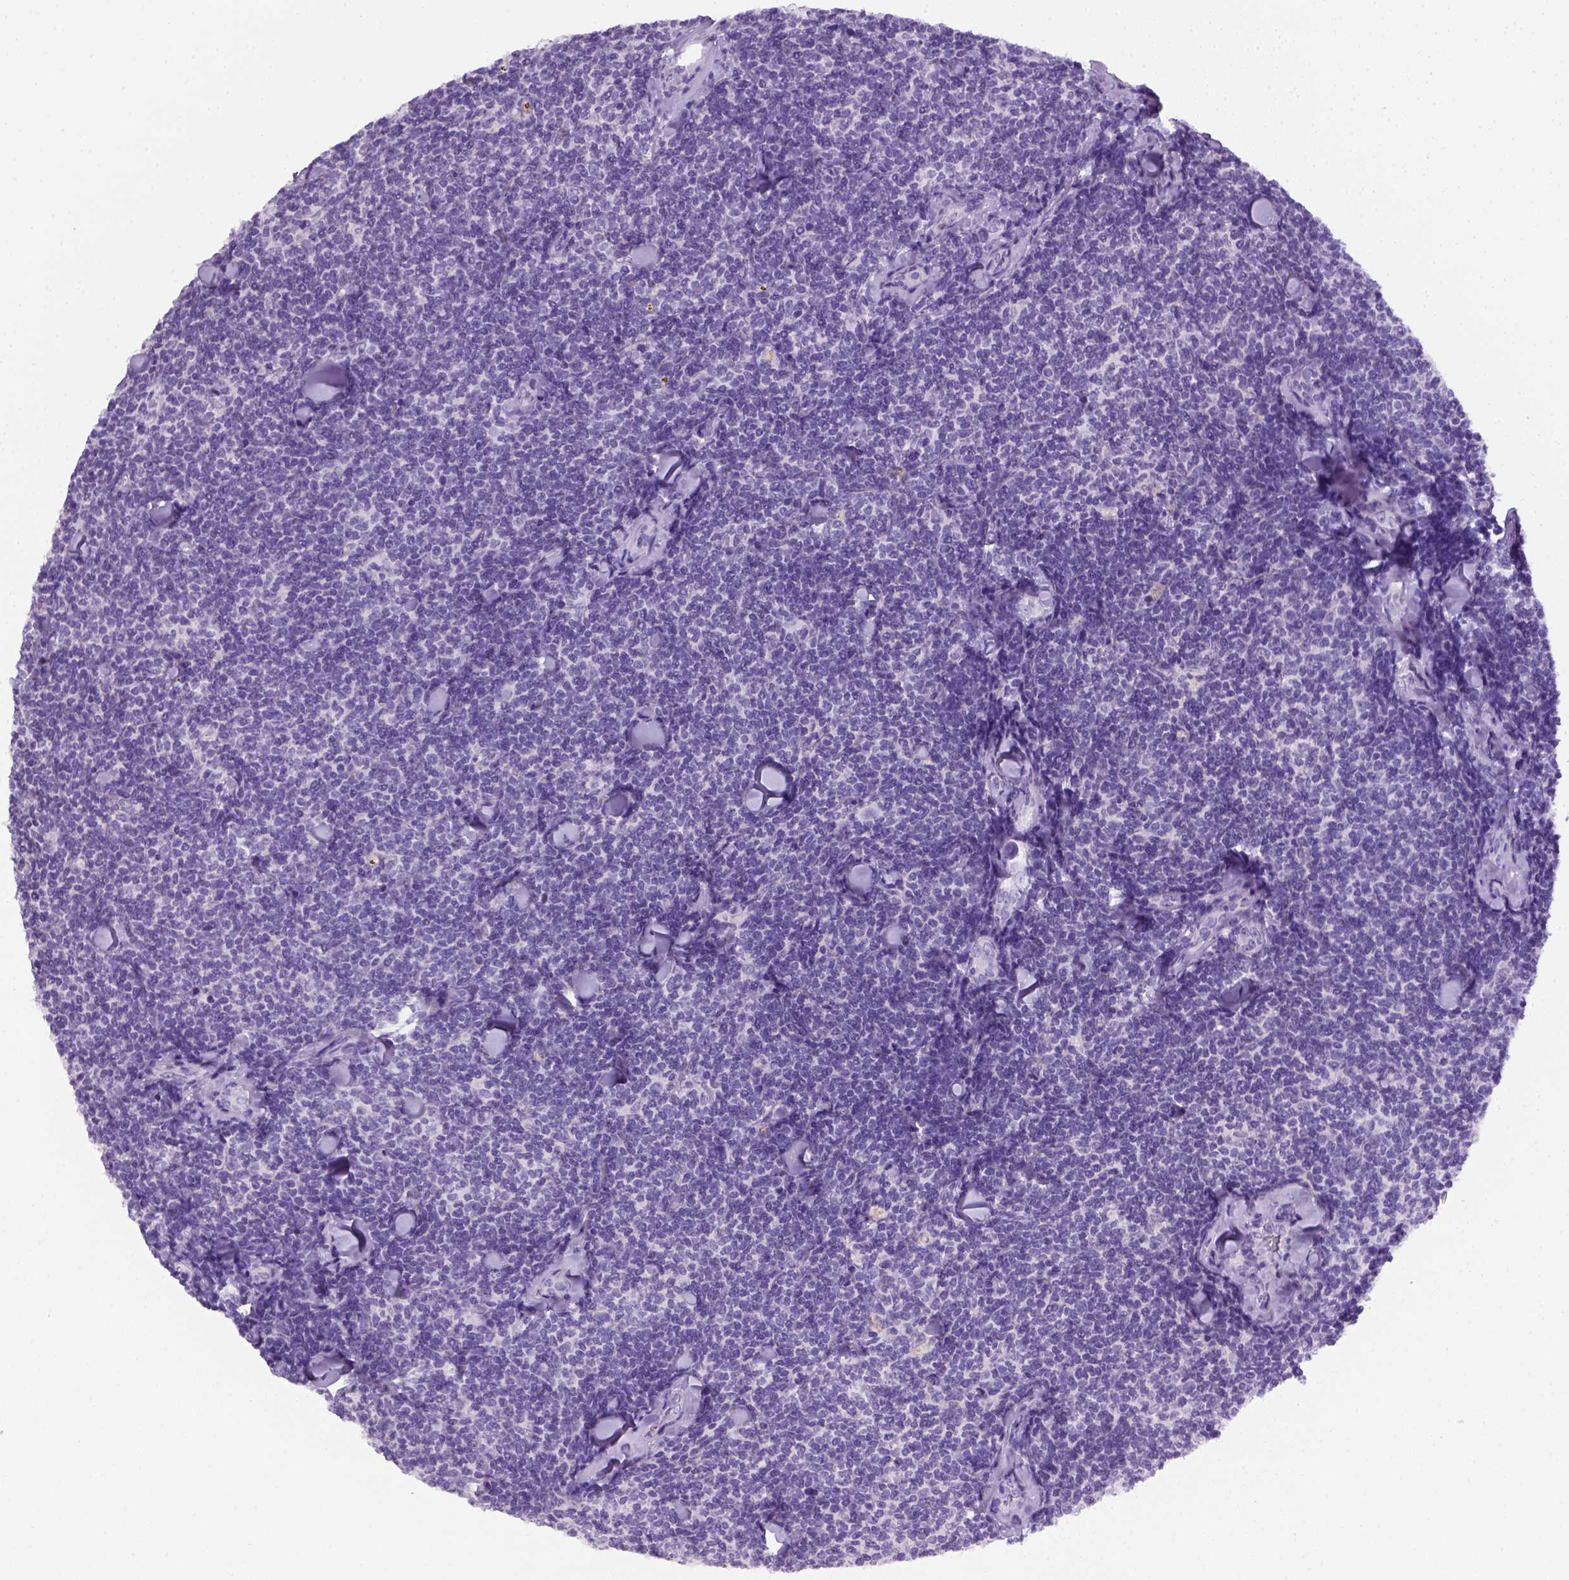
{"staining": {"intensity": "negative", "quantity": "none", "location": "none"}, "tissue": "lymphoma", "cell_type": "Tumor cells", "image_type": "cancer", "snomed": [{"axis": "morphology", "description": "Malignant lymphoma, non-Hodgkin's type, Low grade"}, {"axis": "topography", "description": "Lymph node"}], "caption": "This is a image of immunohistochemistry staining of malignant lymphoma, non-Hodgkin's type (low-grade), which shows no expression in tumor cells.", "gene": "KRT71", "patient": {"sex": "female", "age": 56}}